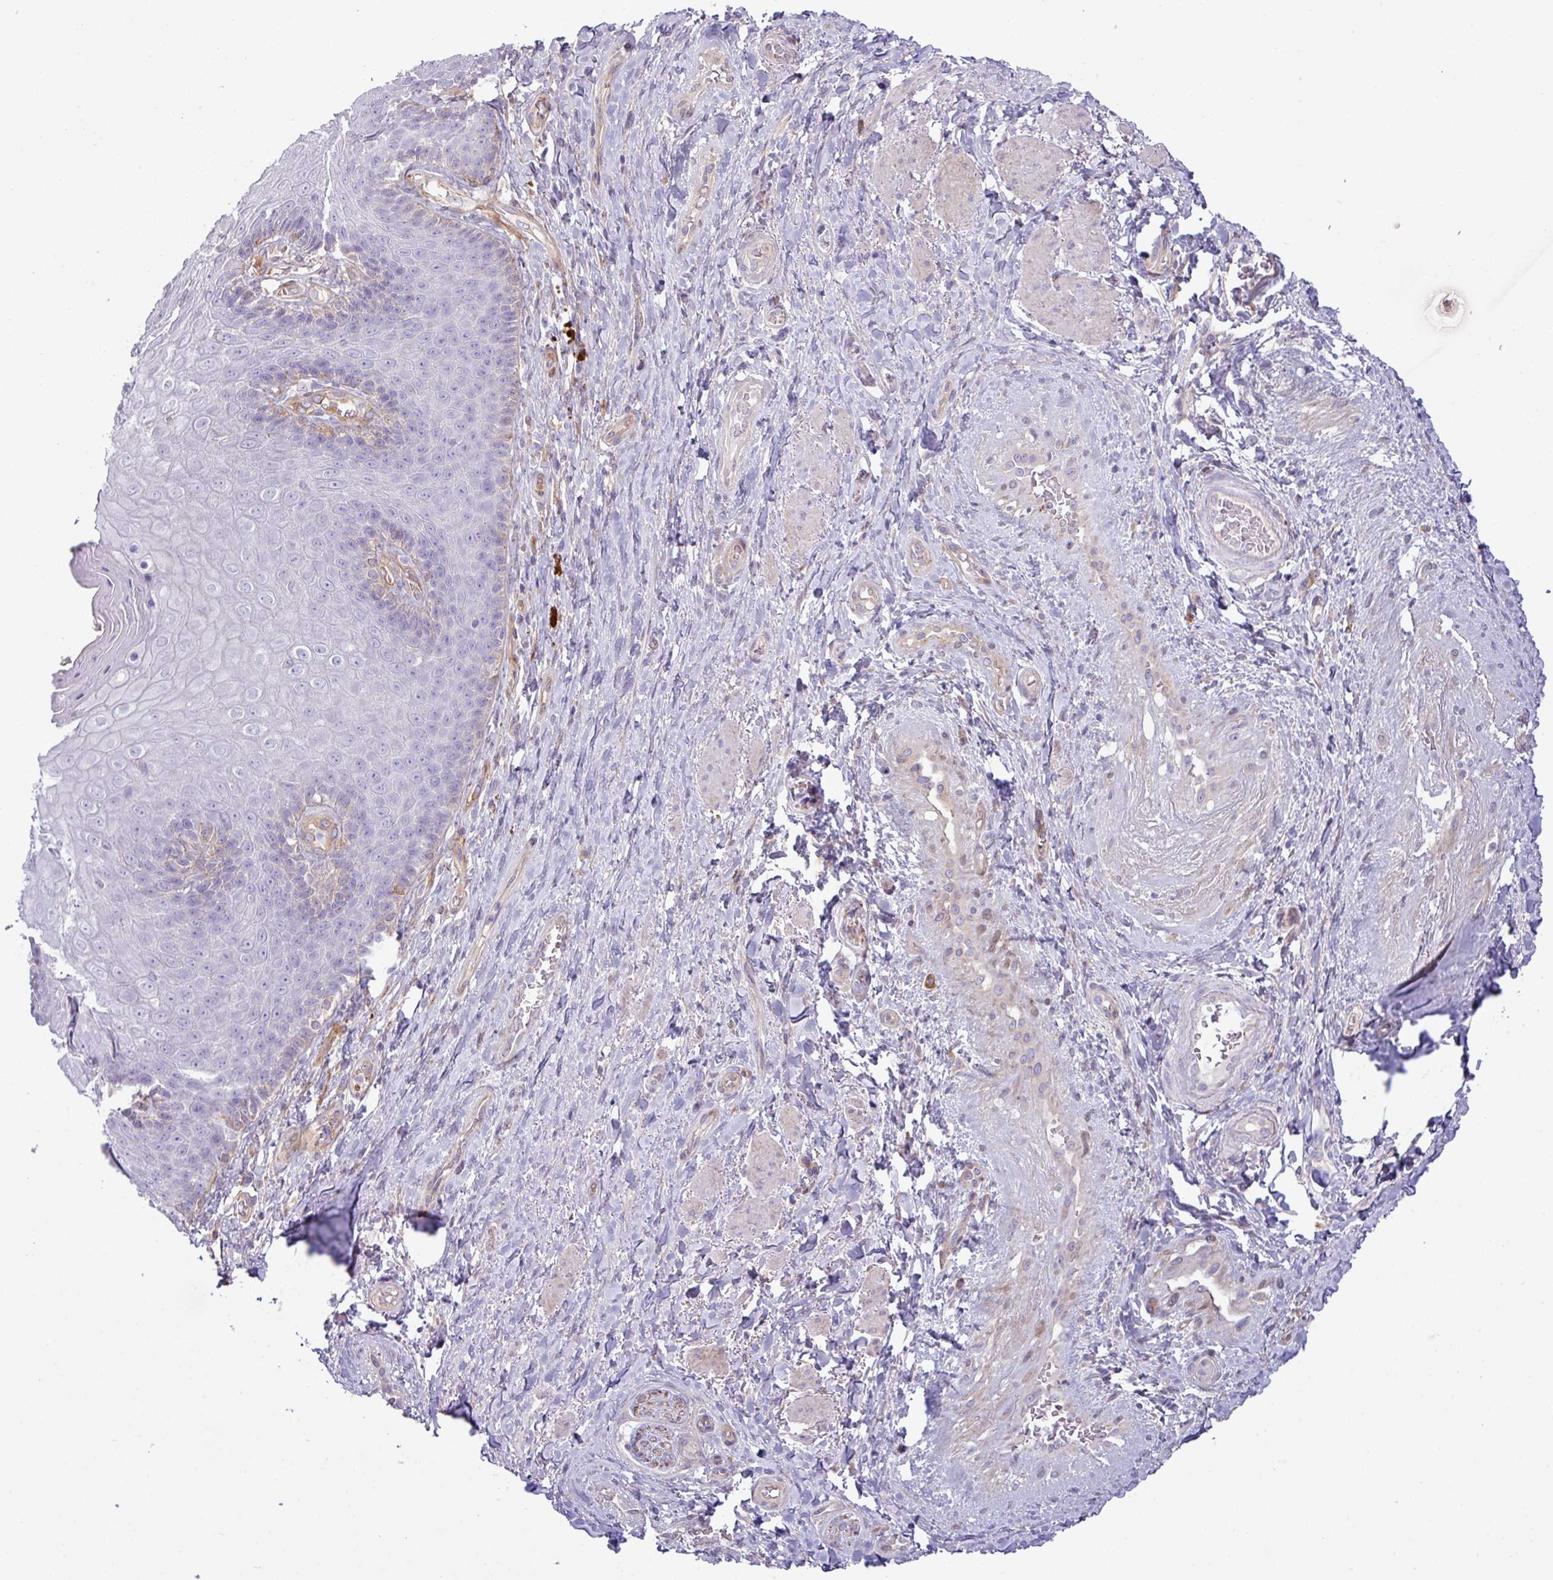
{"staining": {"intensity": "negative", "quantity": "none", "location": "none"}, "tissue": "skin", "cell_type": "Epidermal cells", "image_type": "normal", "snomed": [{"axis": "morphology", "description": "Normal tissue, NOS"}, {"axis": "topography", "description": "Anal"}, {"axis": "topography", "description": "Peripheral nerve tissue"}], "caption": "Immunohistochemistry image of unremarkable skin: skin stained with DAB (3,3'-diaminobenzidine) shows no significant protein expression in epidermal cells. The staining is performed using DAB brown chromogen with nuclei counter-stained in using hematoxylin.", "gene": "KIRREL3", "patient": {"sex": "male", "age": 53}}